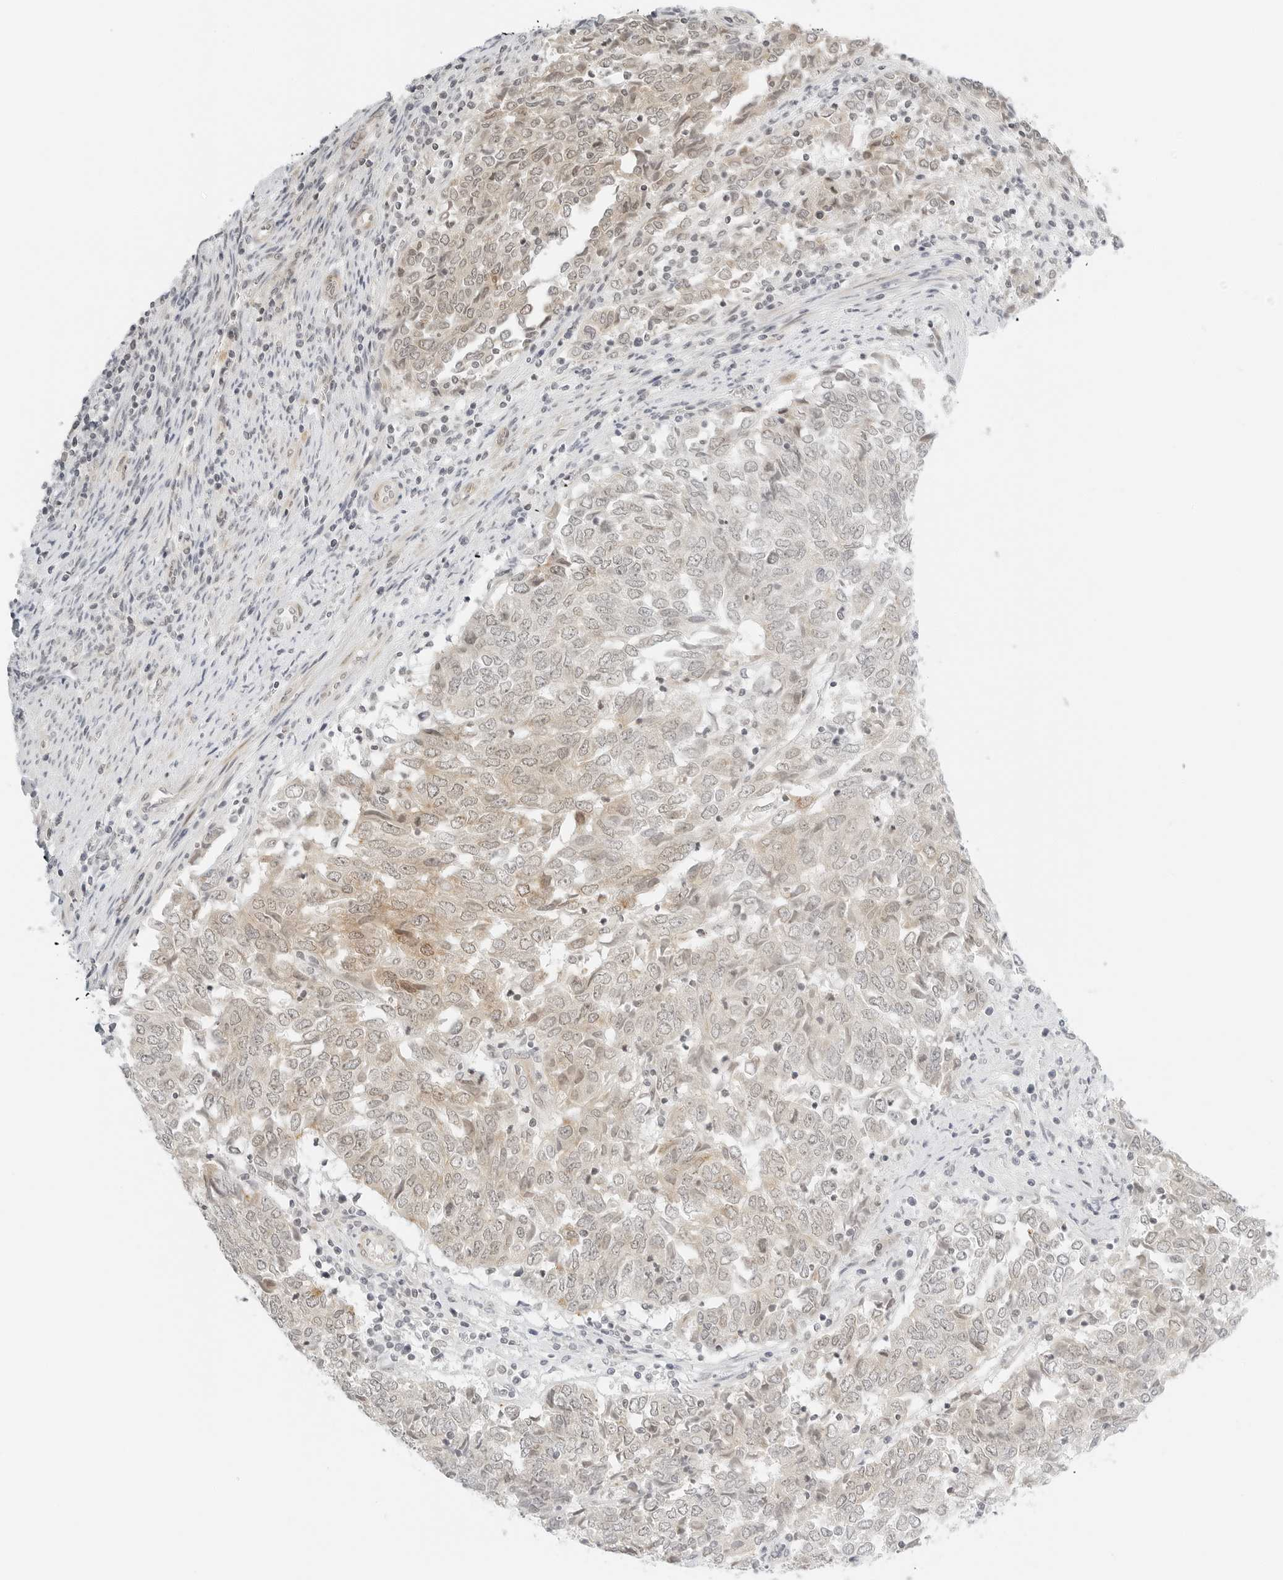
{"staining": {"intensity": "weak", "quantity": "25%-75%", "location": "cytoplasmic/membranous,nuclear"}, "tissue": "endometrial cancer", "cell_type": "Tumor cells", "image_type": "cancer", "snomed": [{"axis": "morphology", "description": "Adenocarcinoma, NOS"}, {"axis": "topography", "description": "Endometrium"}], "caption": "Weak cytoplasmic/membranous and nuclear protein positivity is seen in about 25%-75% of tumor cells in endometrial cancer (adenocarcinoma).", "gene": "NEO1", "patient": {"sex": "female", "age": 80}}